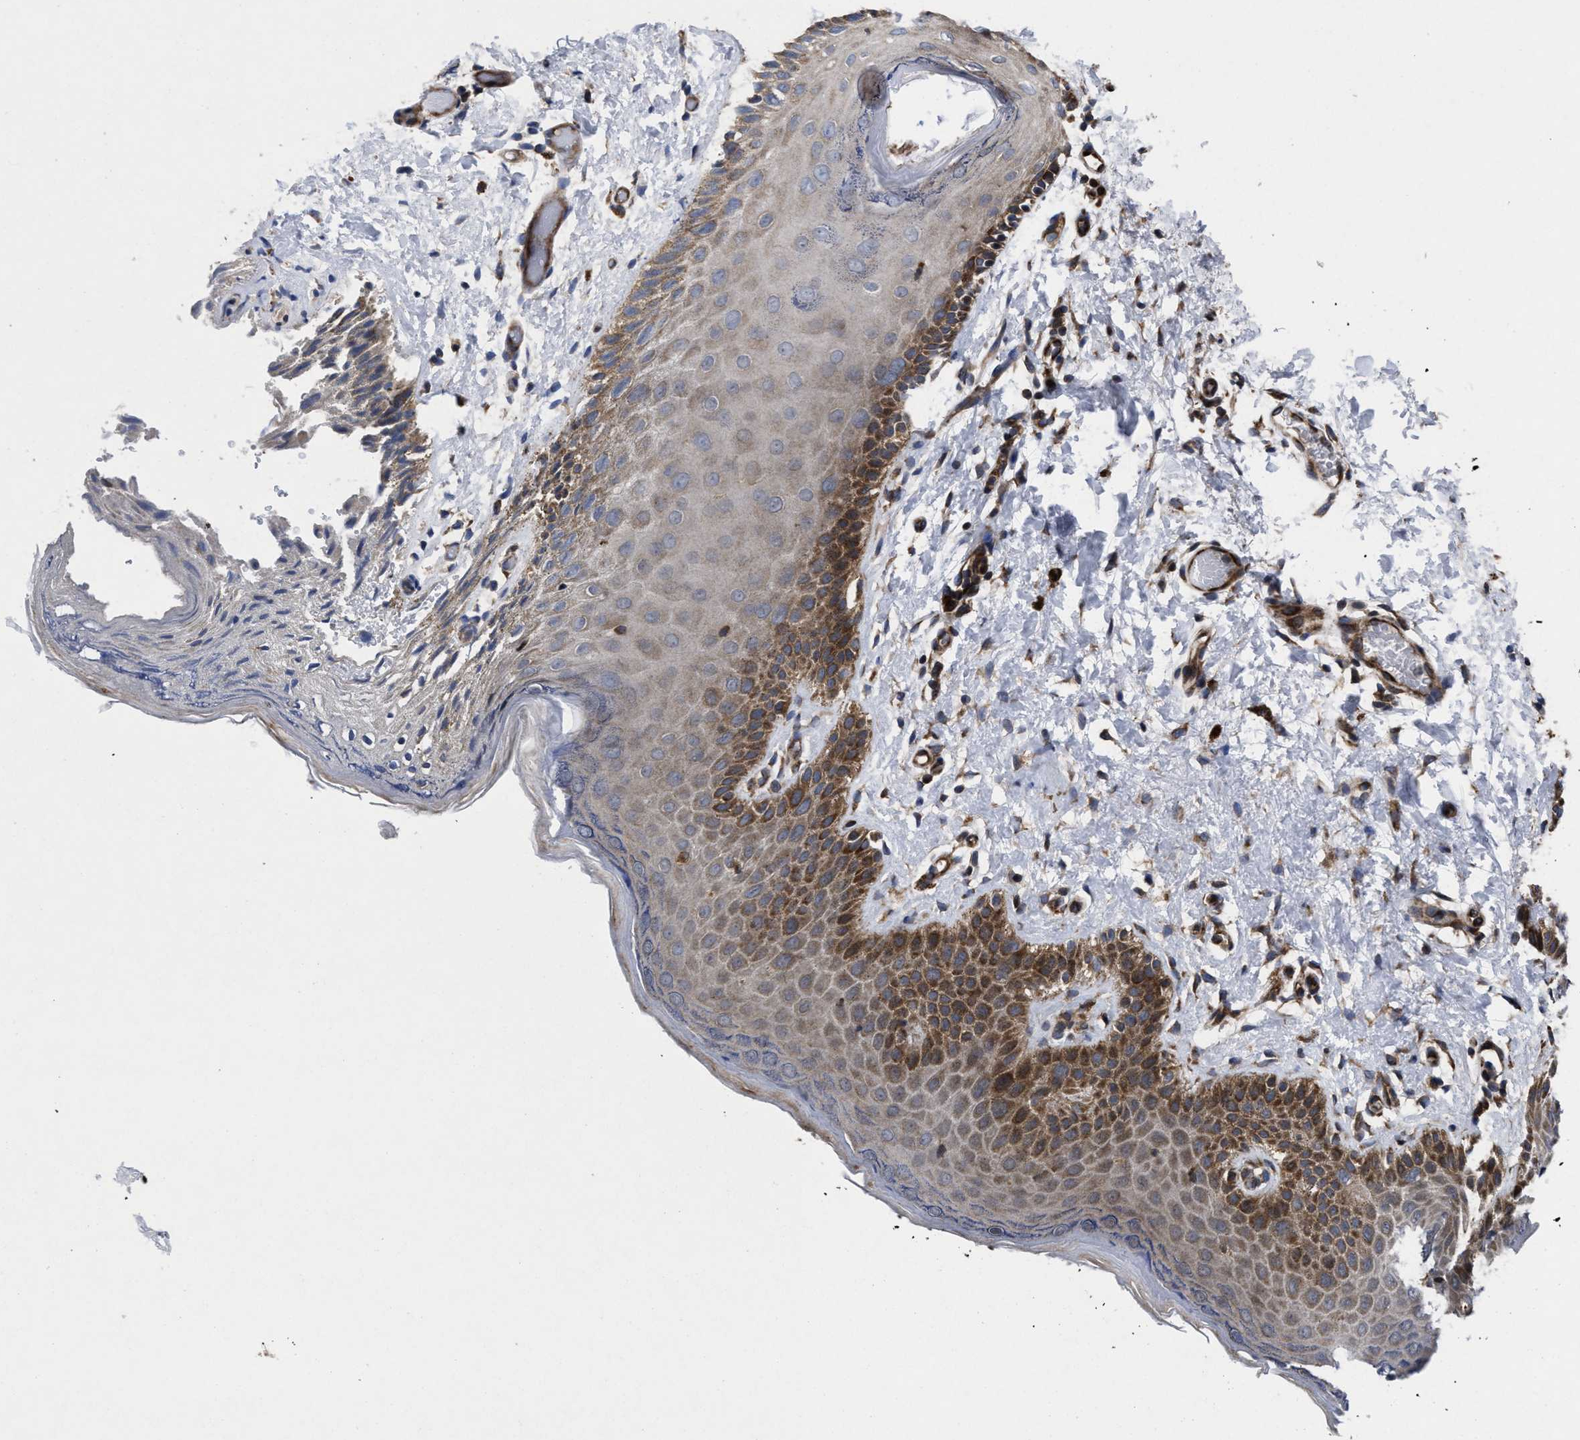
{"staining": {"intensity": "moderate", "quantity": ">75%", "location": "cytoplasmic/membranous"}, "tissue": "skin", "cell_type": "Epidermal cells", "image_type": "normal", "snomed": [{"axis": "morphology", "description": "Normal tissue, NOS"}, {"axis": "topography", "description": "Anal"}], "caption": "Immunohistochemistry (IHC) of benign skin exhibits medium levels of moderate cytoplasmic/membranous expression in approximately >75% of epidermal cells. Ihc stains the protein of interest in brown and the nuclei are stained blue.", "gene": "MRPL50", "patient": {"sex": "male", "age": 44}}